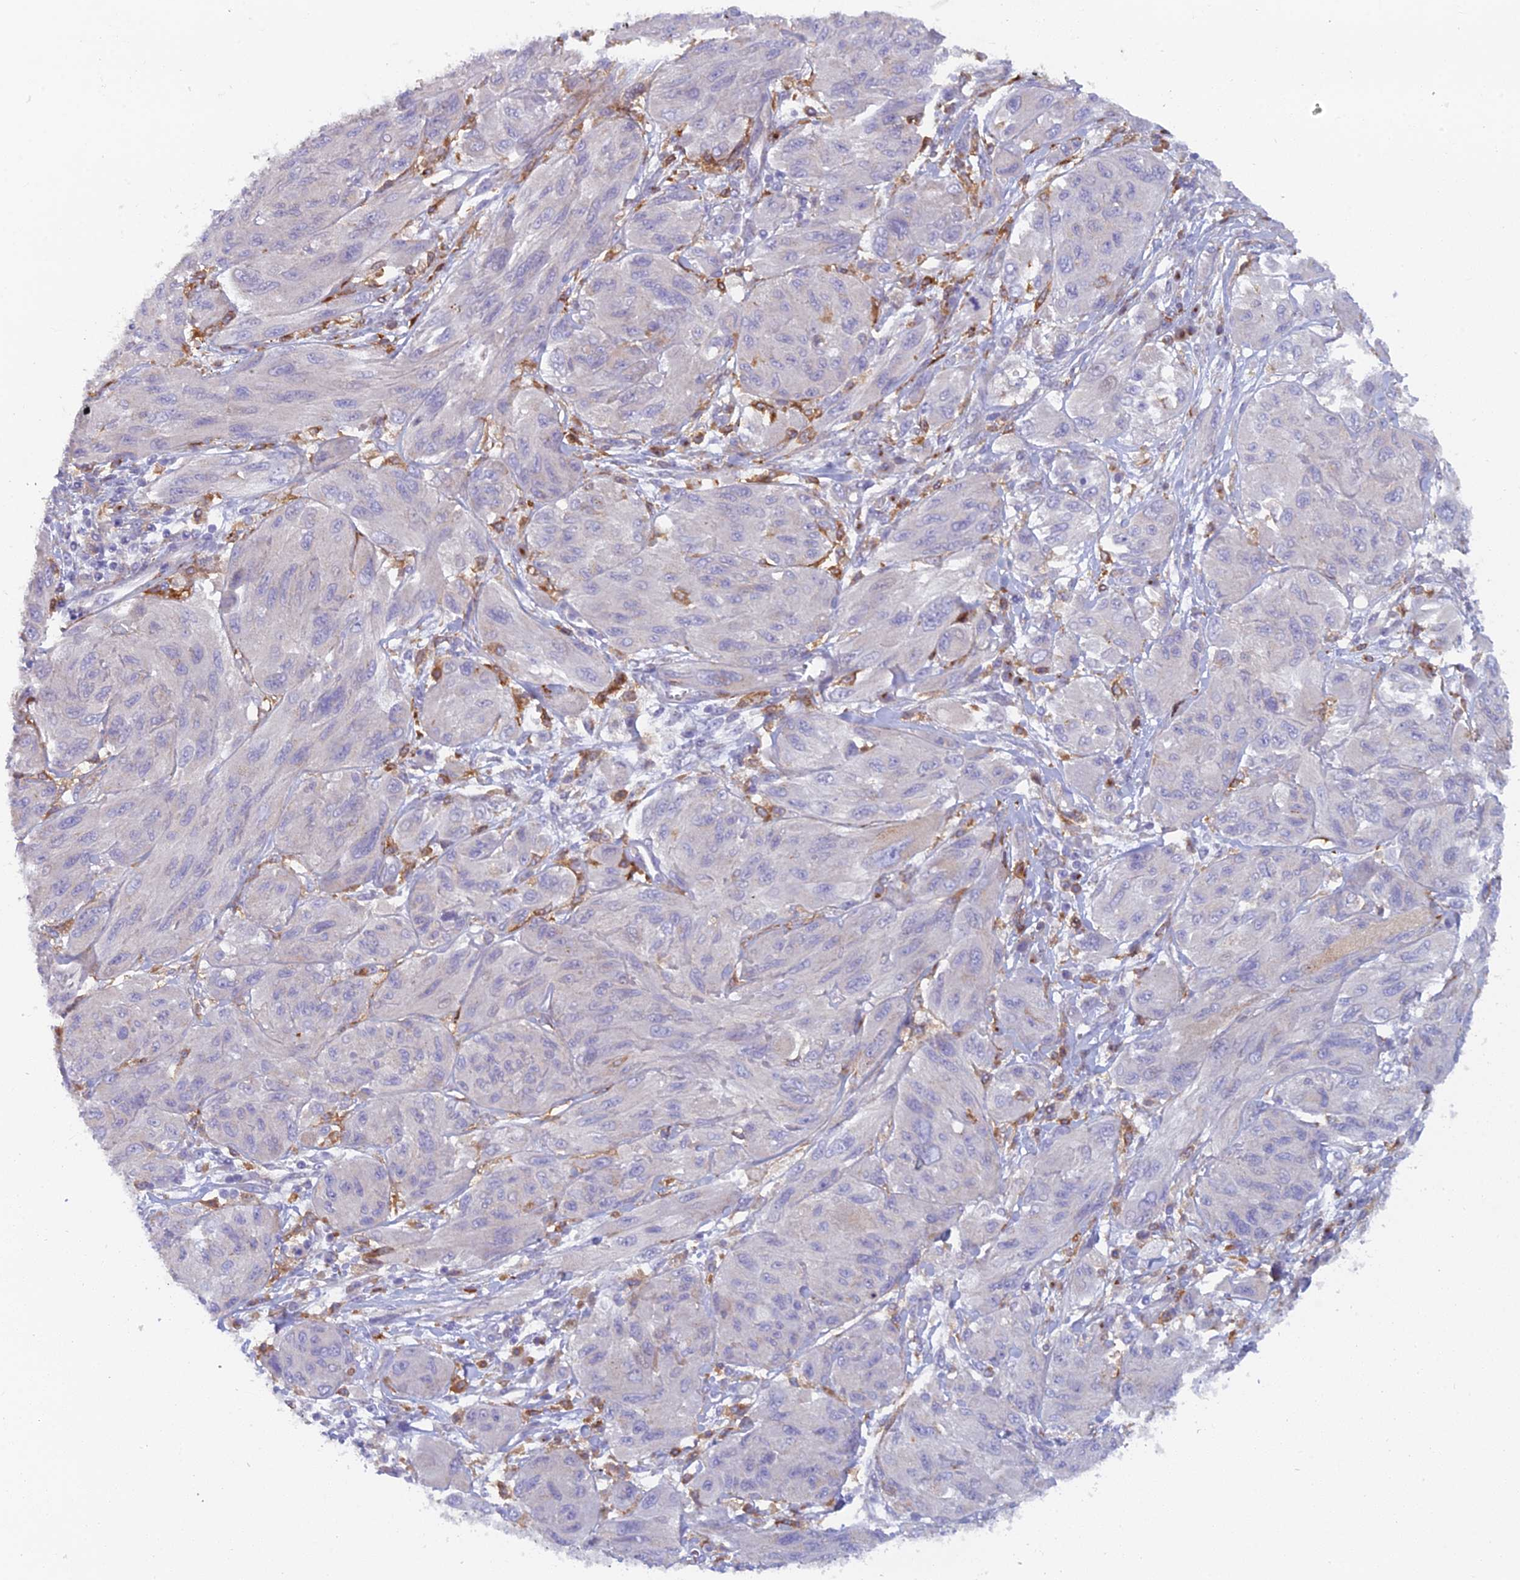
{"staining": {"intensity": "negative", "quantity": "none", "location": "none"}, "tissue": "melanoma", "cell_type": "Tumor cells", "image_type": "cancer", "snomed": [{"axis": "morphology", "description": "Malignant melanoma, NOS"}, {"axis": "topography", "description": "Skin"}], "caption": "Image shows no protein positivity in tumor cells of malignant melanoma tissue. (DAB IHC visualized using brightfield microscopy, high magnification).", "gene": "B9D2", "patient": {"sex": "female", "age": 91}}